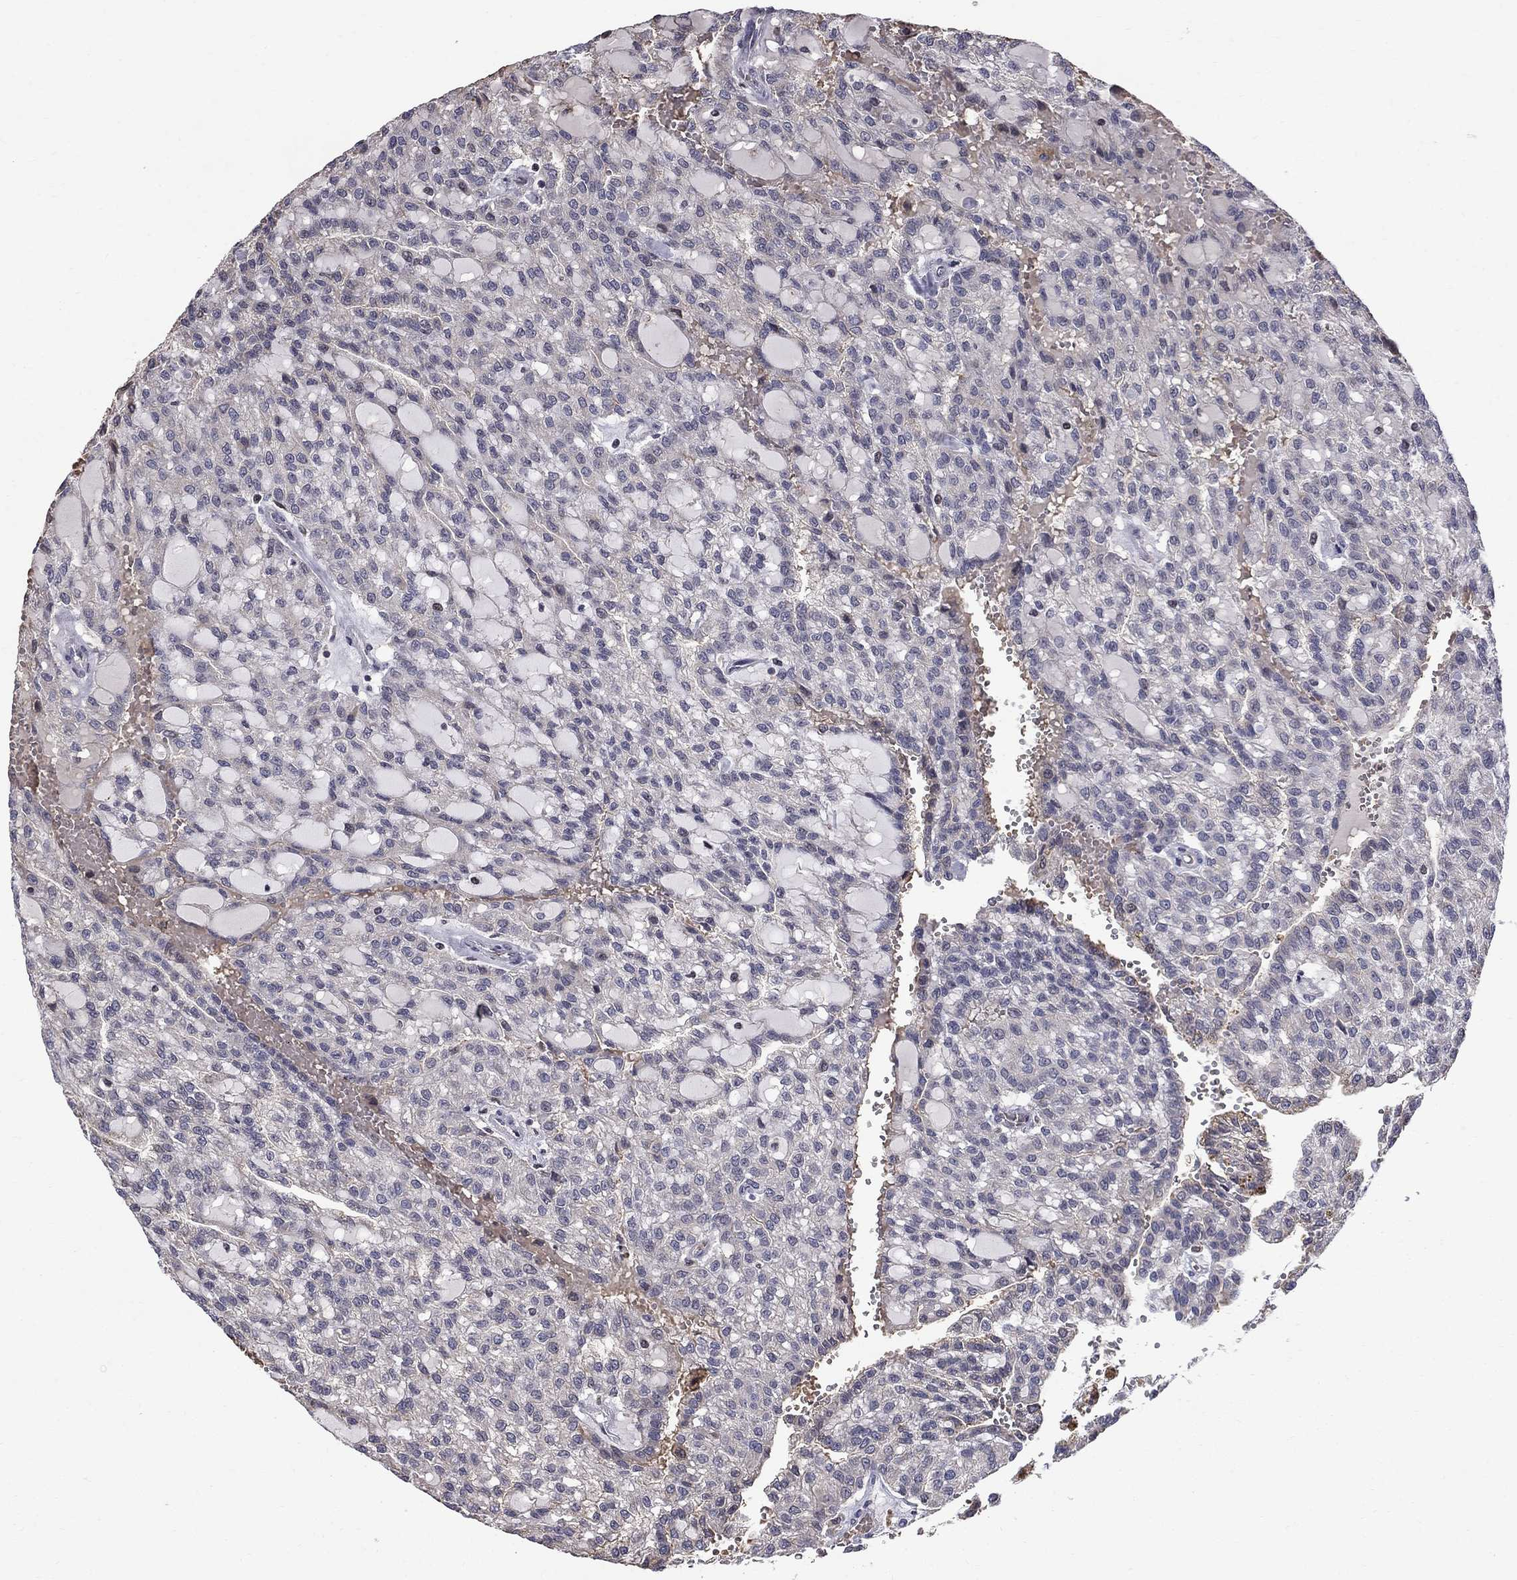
{"staining": {"intensity": "negative", "quantity": "none", "location": "none"}, "tissue": "renal cancer", "cell_type": "Tumor cells", "image_type": "cancer", "snomed": [{"axis": "morphology", "description": "Adenocarcinoma, NOS"}, {"axis": "topography", "description": "Kidney"}], "caption": "DAB (3,3'-diaminobenzidine) immunohistochemical staining of human renal cancer (adenocarcinoma) shows no significant staining in tumor cells.", "gene": "HSPB2", "patient": {"sex": "male", "age": 63}}